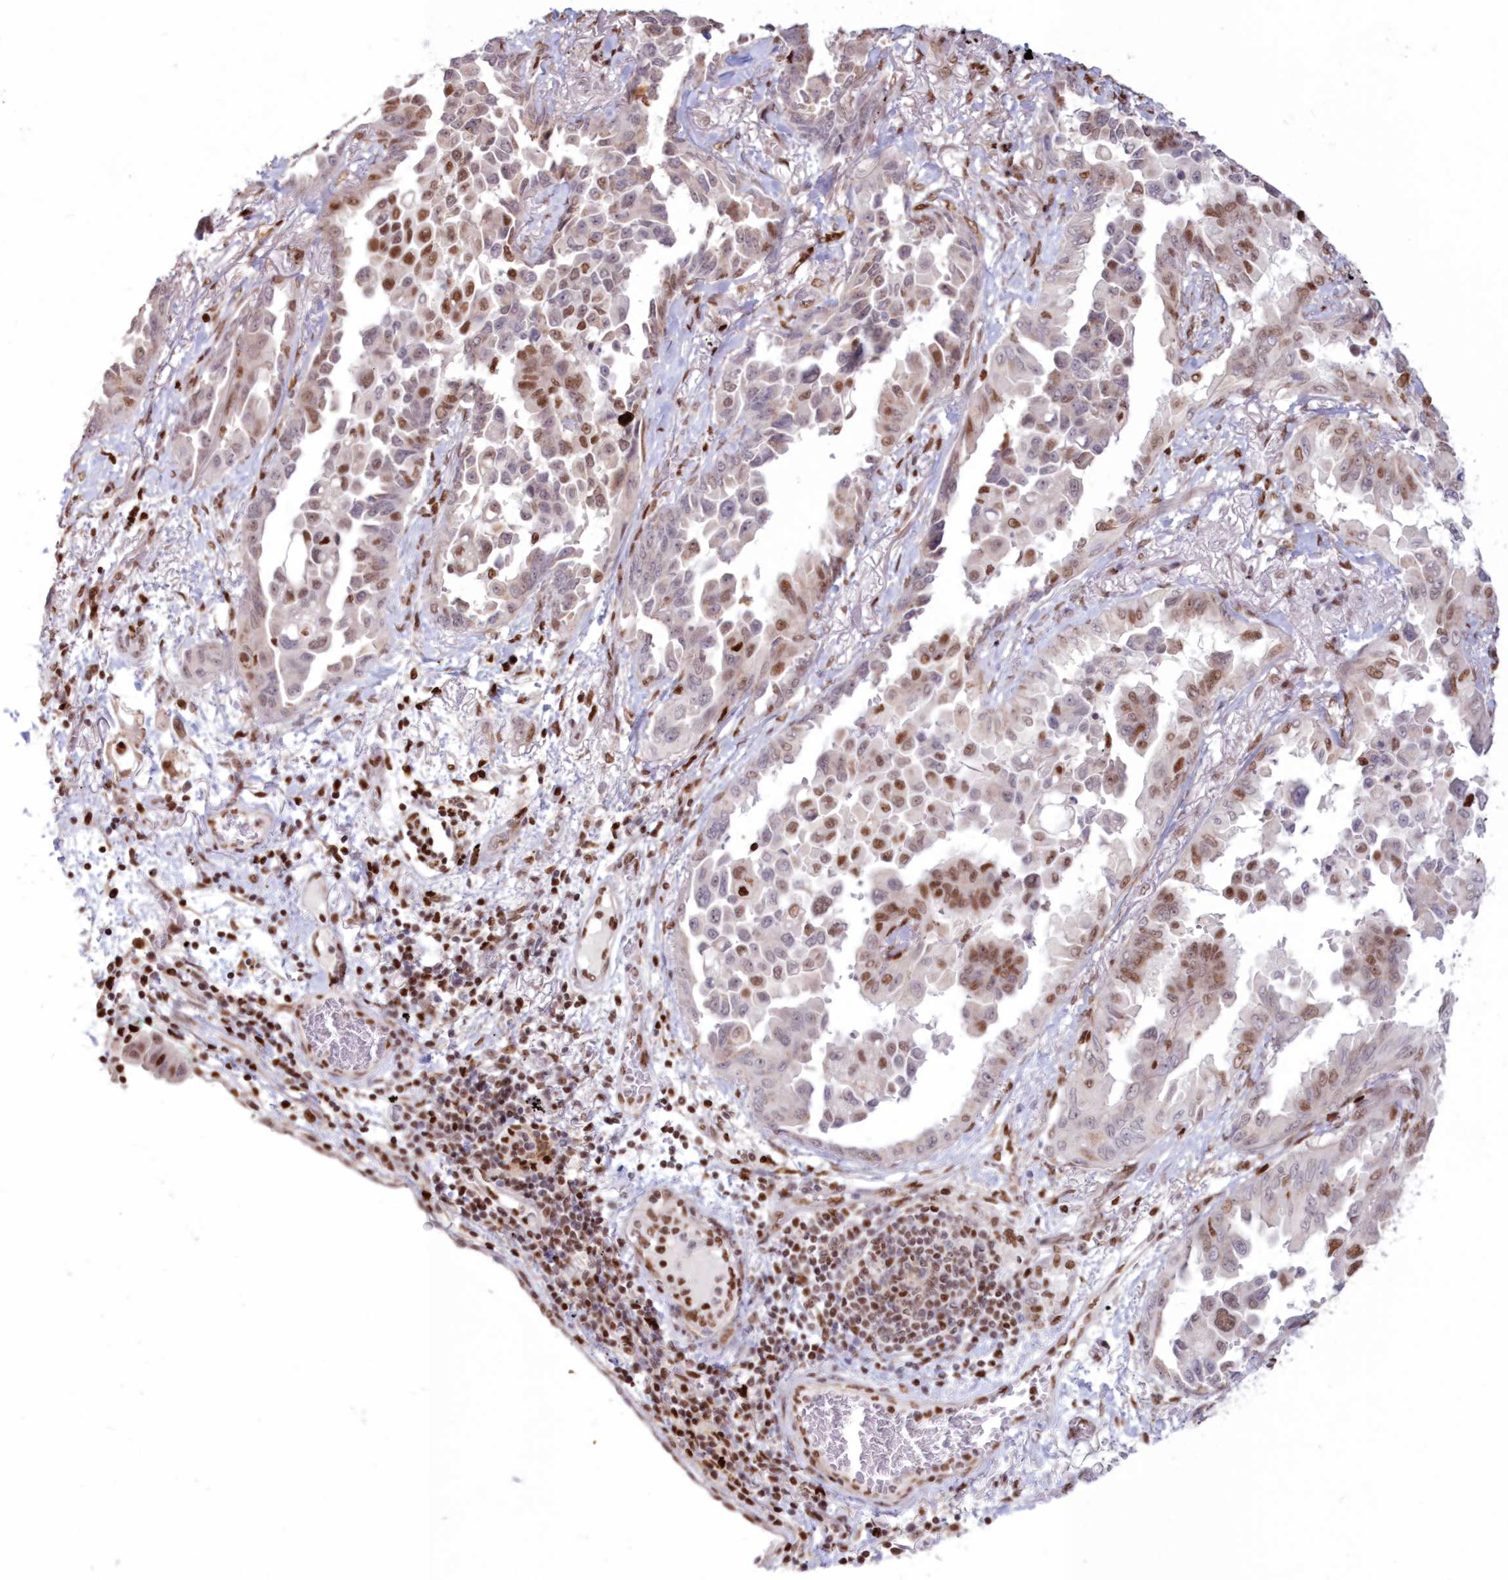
{"staining": {"intensity": "moderate", "quantity": ">75%", "location": "nuclear"}, "tissue": "lung cancer", "cell_type": "Tumor cells", "image_type": "cancer", "snomed": [{"axis": "morphology", "description": "Adenocarcinoma, NOS"}, {"axis": "topography", "description": "Lung"}], "caption": "A photomicrograph of human lung cancer stained for a protein exhibits moderate nuclear brown staining in tumor cells. (DAB IHC, brown staining for protein, blue staining for nuclei).", "gene": "POLR2B", "patient": {"sex": "female", "age": 67}}